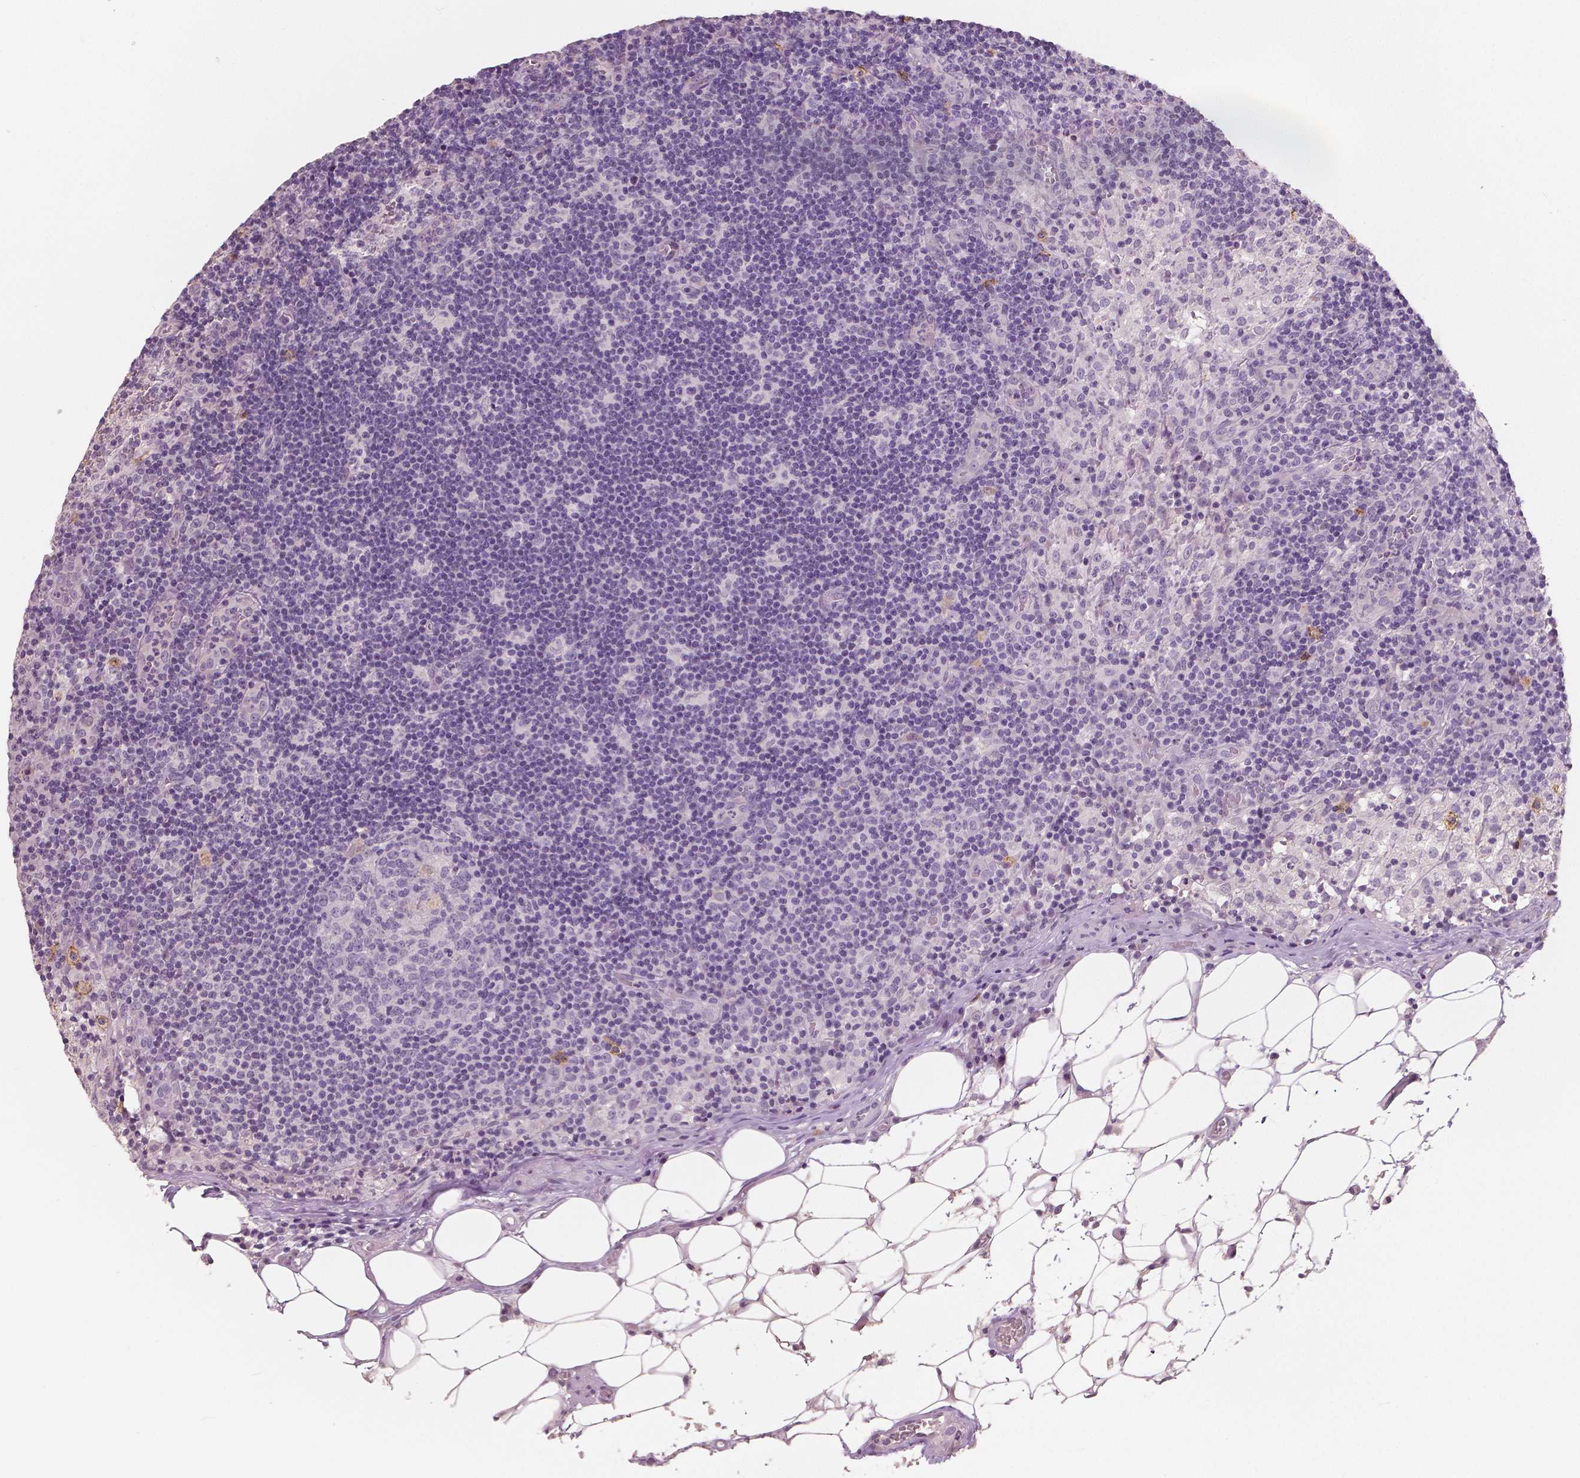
{"staining": {"intensity": "negative", "quantity": "none", "location": "none"}, "tissue": "lymph node", "cell_type": "Germinal center cells", "image_type": "normal", "snomed": [{"axis": "morphology", "description": "Normal tissue, NOS"}, {"axis": "topography", "description": "Lymph node"}], "caption": "The histopathology image shows no significant positivity in germinal center cells of lymph node. The staining is performed using DAB (3,3'-diaminobenzidine) brown chromogen with nuclei counter-stained in using hematoxylin.", "gene": "KIT", "patient": {"sex": "male", "age": 62}}